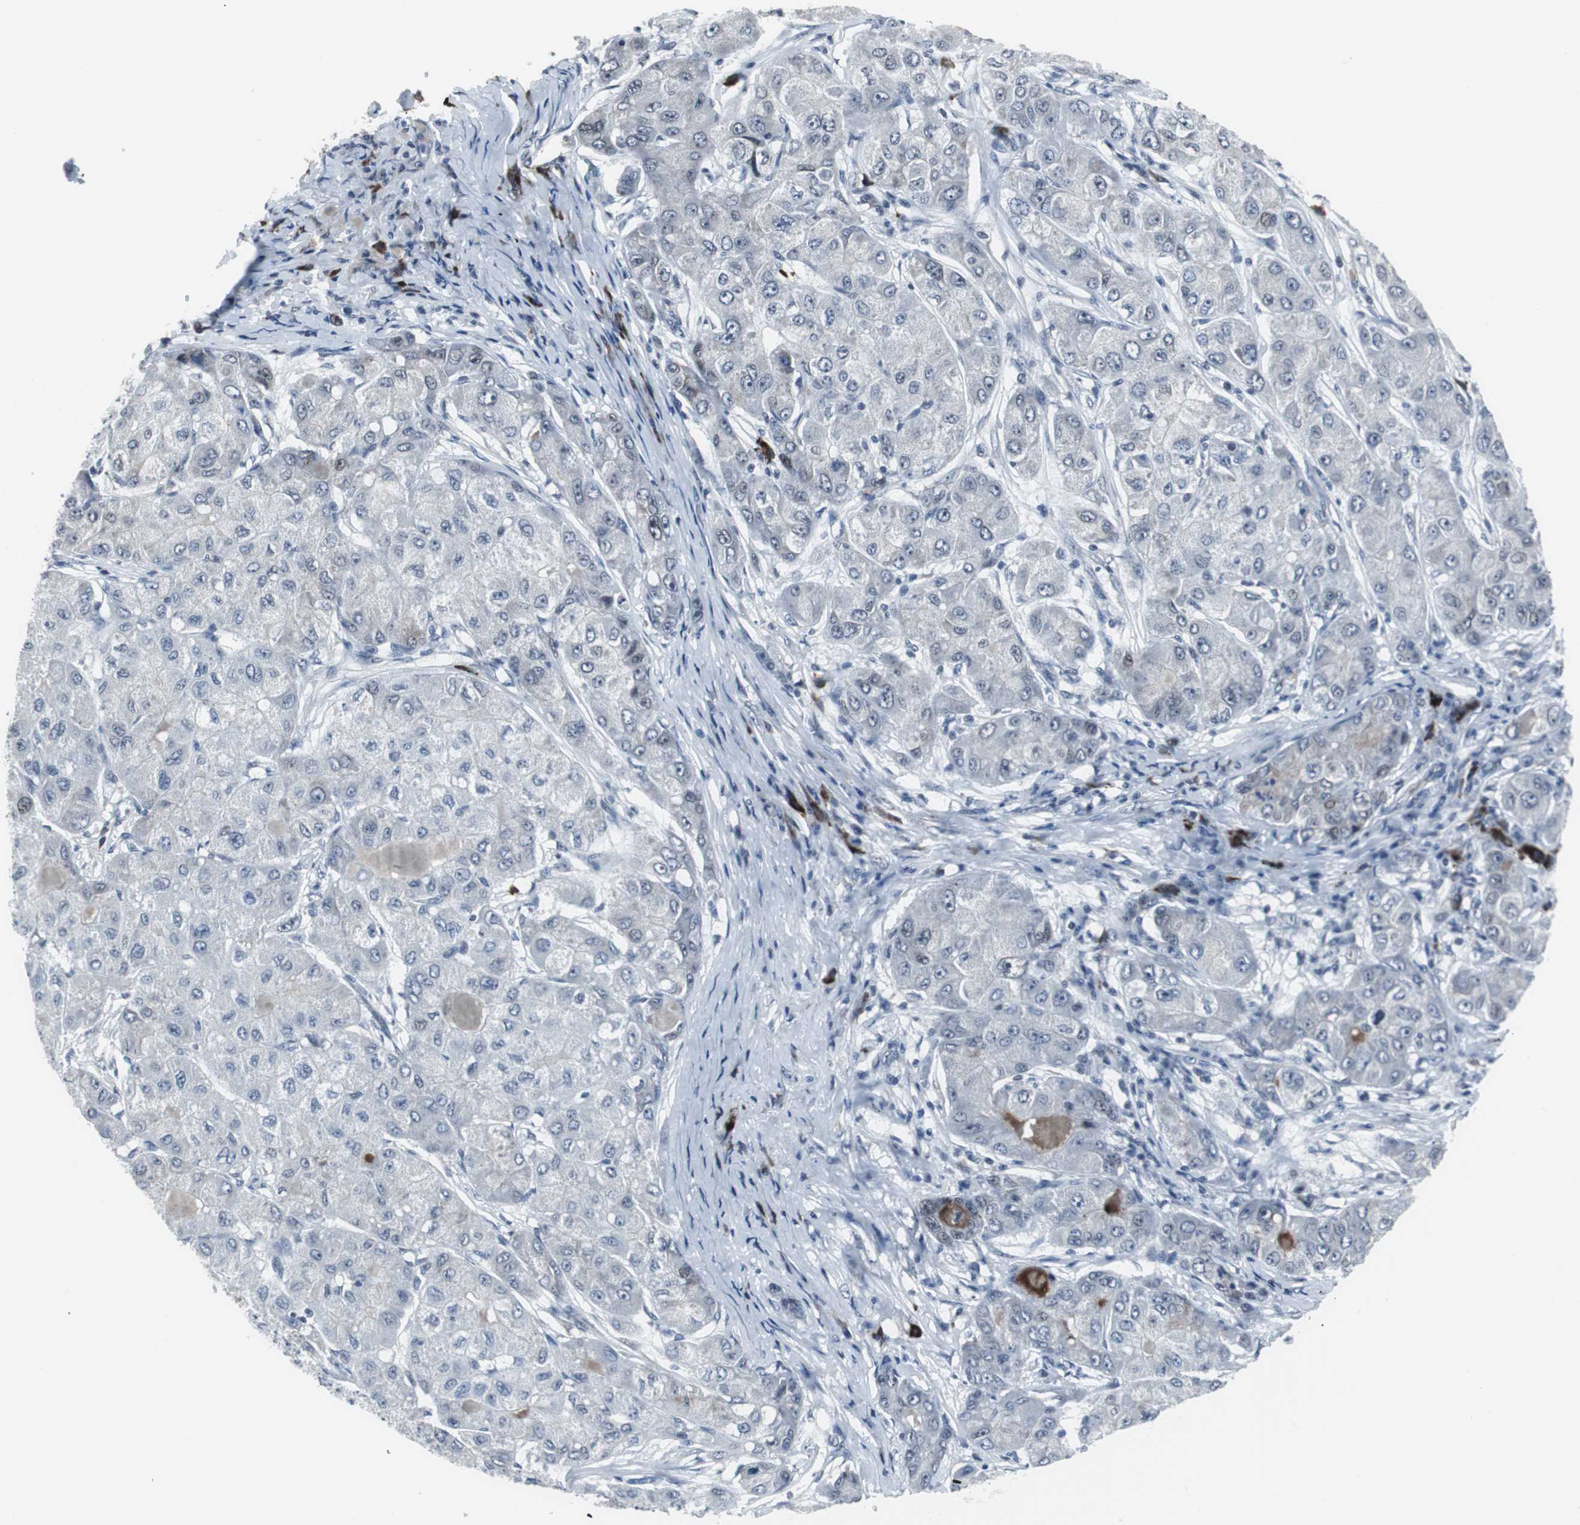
{"staining": {"intensity": "negative", "quantity": "none", "location": "none"}, "tissue": "liver cancer", "cell_type": "Tumor cells", "image_type": "cancer", "snomed": [{"axis": "morphology", "description": "Carcinoma, Hepatocellular, NOS"}, {"axis": "topography", "description": "Liver"}], "caption": "A high-resolution micrograph shows immunohistochemistry staining of liver cancer, which reveals no significant positivity in tumor cells.", "gene": "DOK1", "patient": {"sex": "male", "age": 80}}